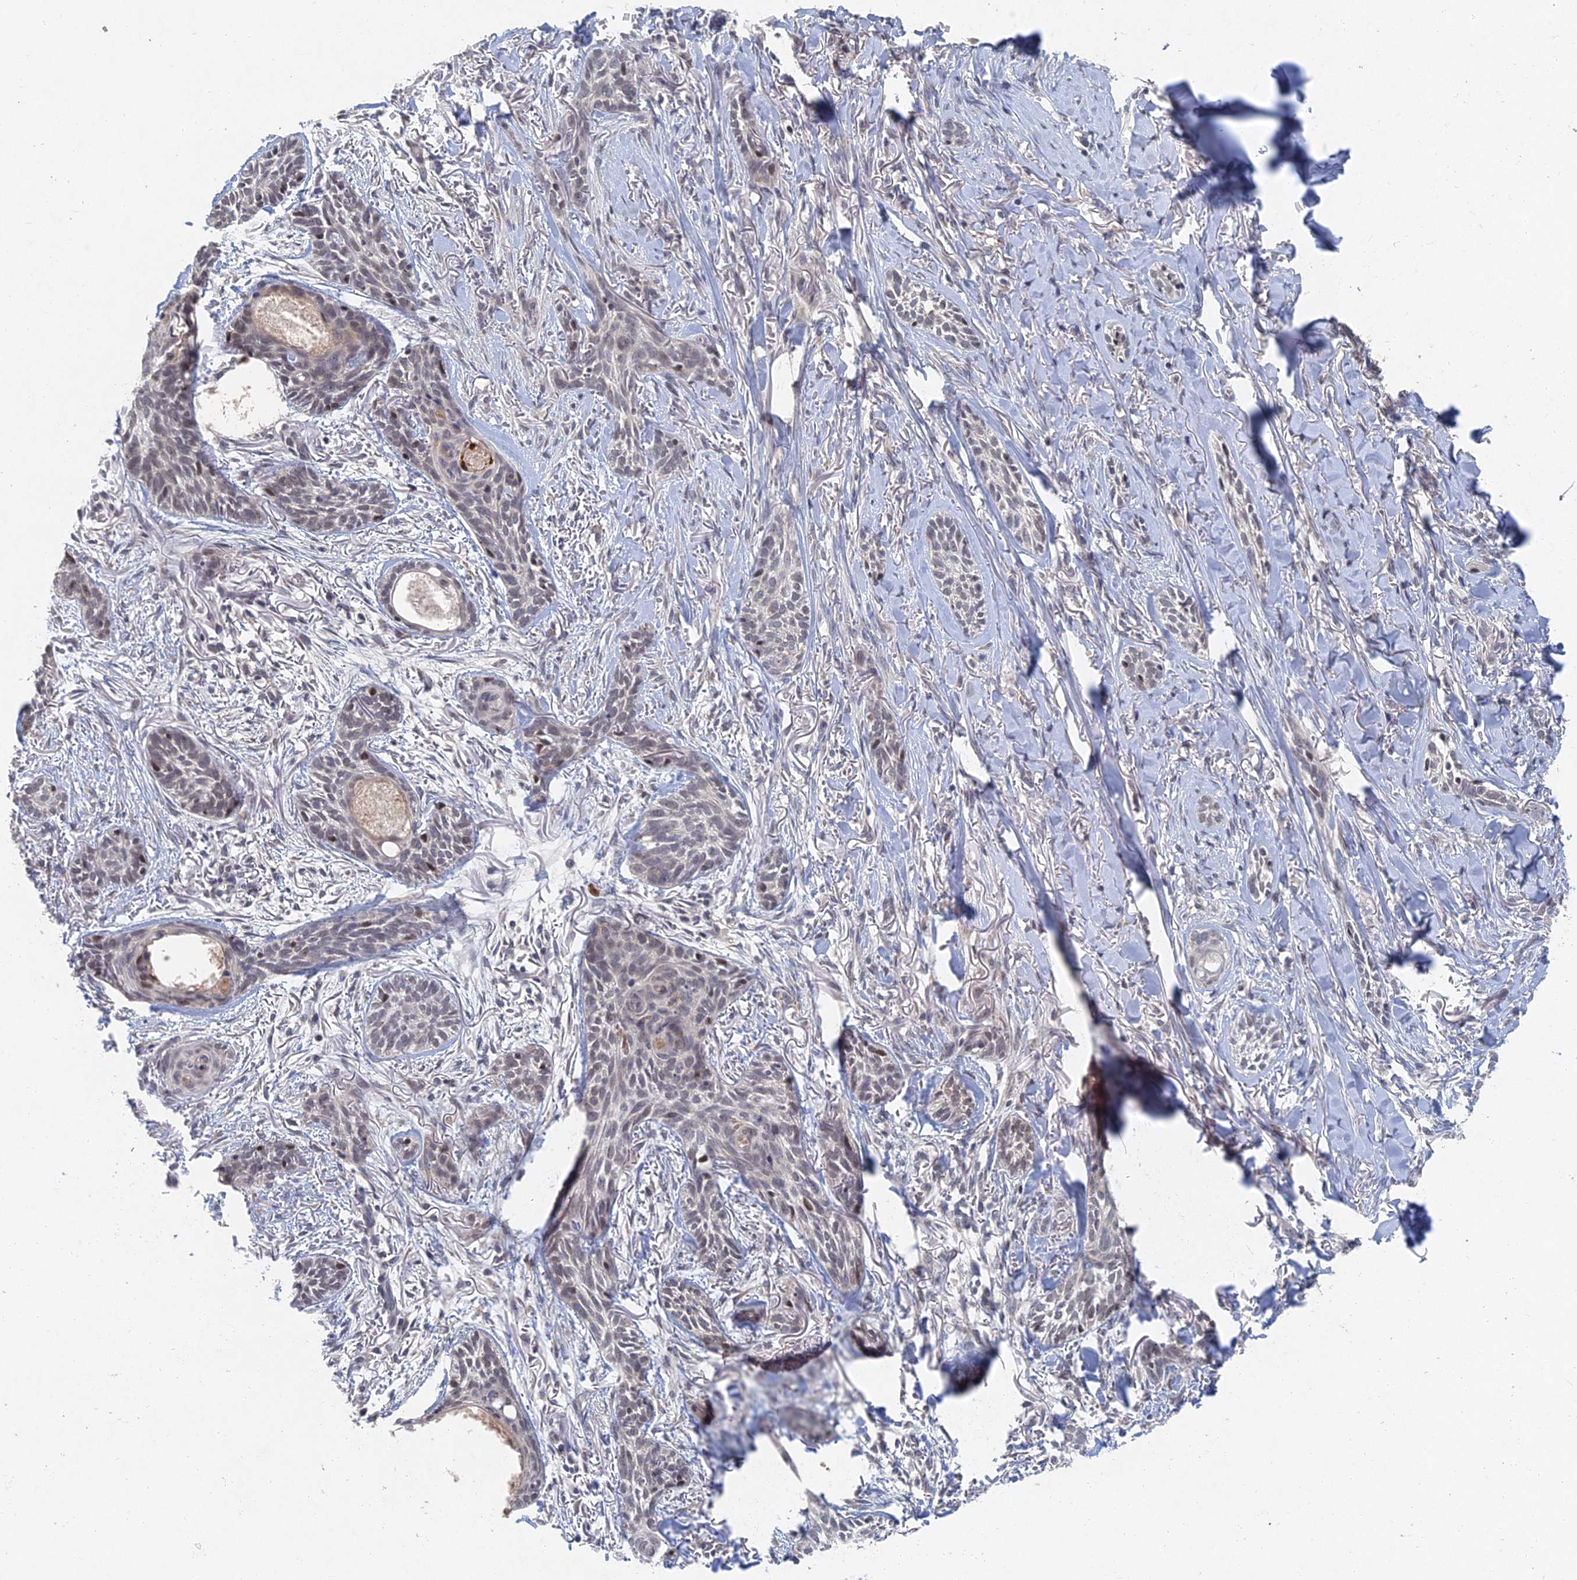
{"staining": {"intensity": "weak", "quantity": ">75%", "location": "nuclear"}, "tissue": "skin cancer", "cell_type": "Tumor cells", "image_type": "cancer", "snomed": [{"axis": "morphology", "description": "Basal cell carcinoma"}, {"axis": "topography", "description": "Skin"}], "caption": "IHC histopathology image of skin cancer (basal cell carcinoma) stained for a protein (brown), which displays low levels of weak nuclear positivity in about >75% of tumor cells.", "gene": "GNA15", "patient": {"sex": "female", "age": 59}}